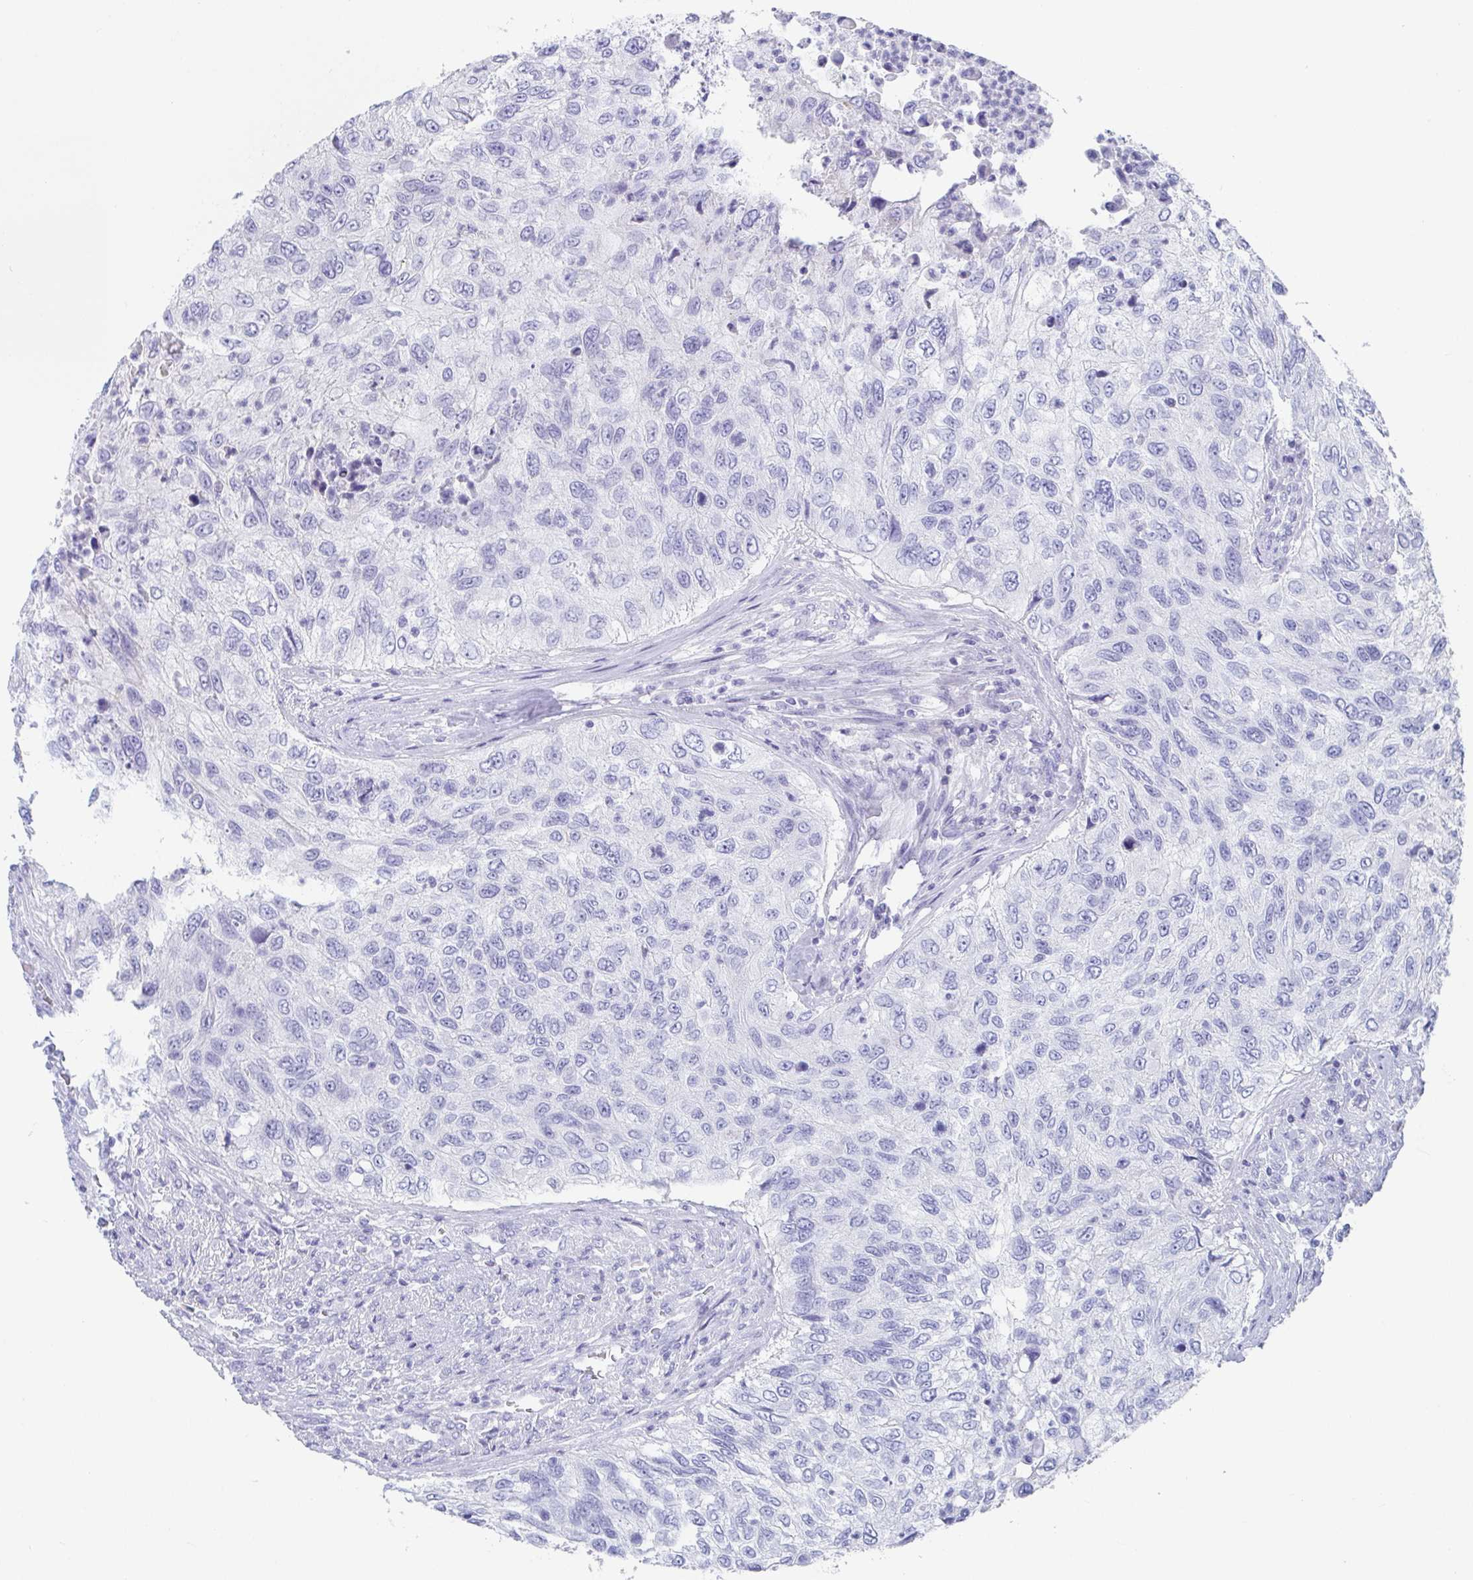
{"staining": {"intensity": "negative", "quantity": "none", "location": "none"}, "tissue": "urothelial cancer", "cell_type": "Tumor cells", "image_type": "cancer", "snomed": [{"axis": "morphology", "description": "Urothelial carcinoma, High grade"}, {"axis": "topography", "description": "Urinary bladder"}], "caption": "High magnification brightfield microscopy of urothelial cancer stained with DAB (3,3'-diaminobenzidine) (brown) and counterstained with hematoxylin (blue): tumor cells show no significant positivity.", "gene": "PLA2G1B", "patient": {"sex": "female", "age": 60}}